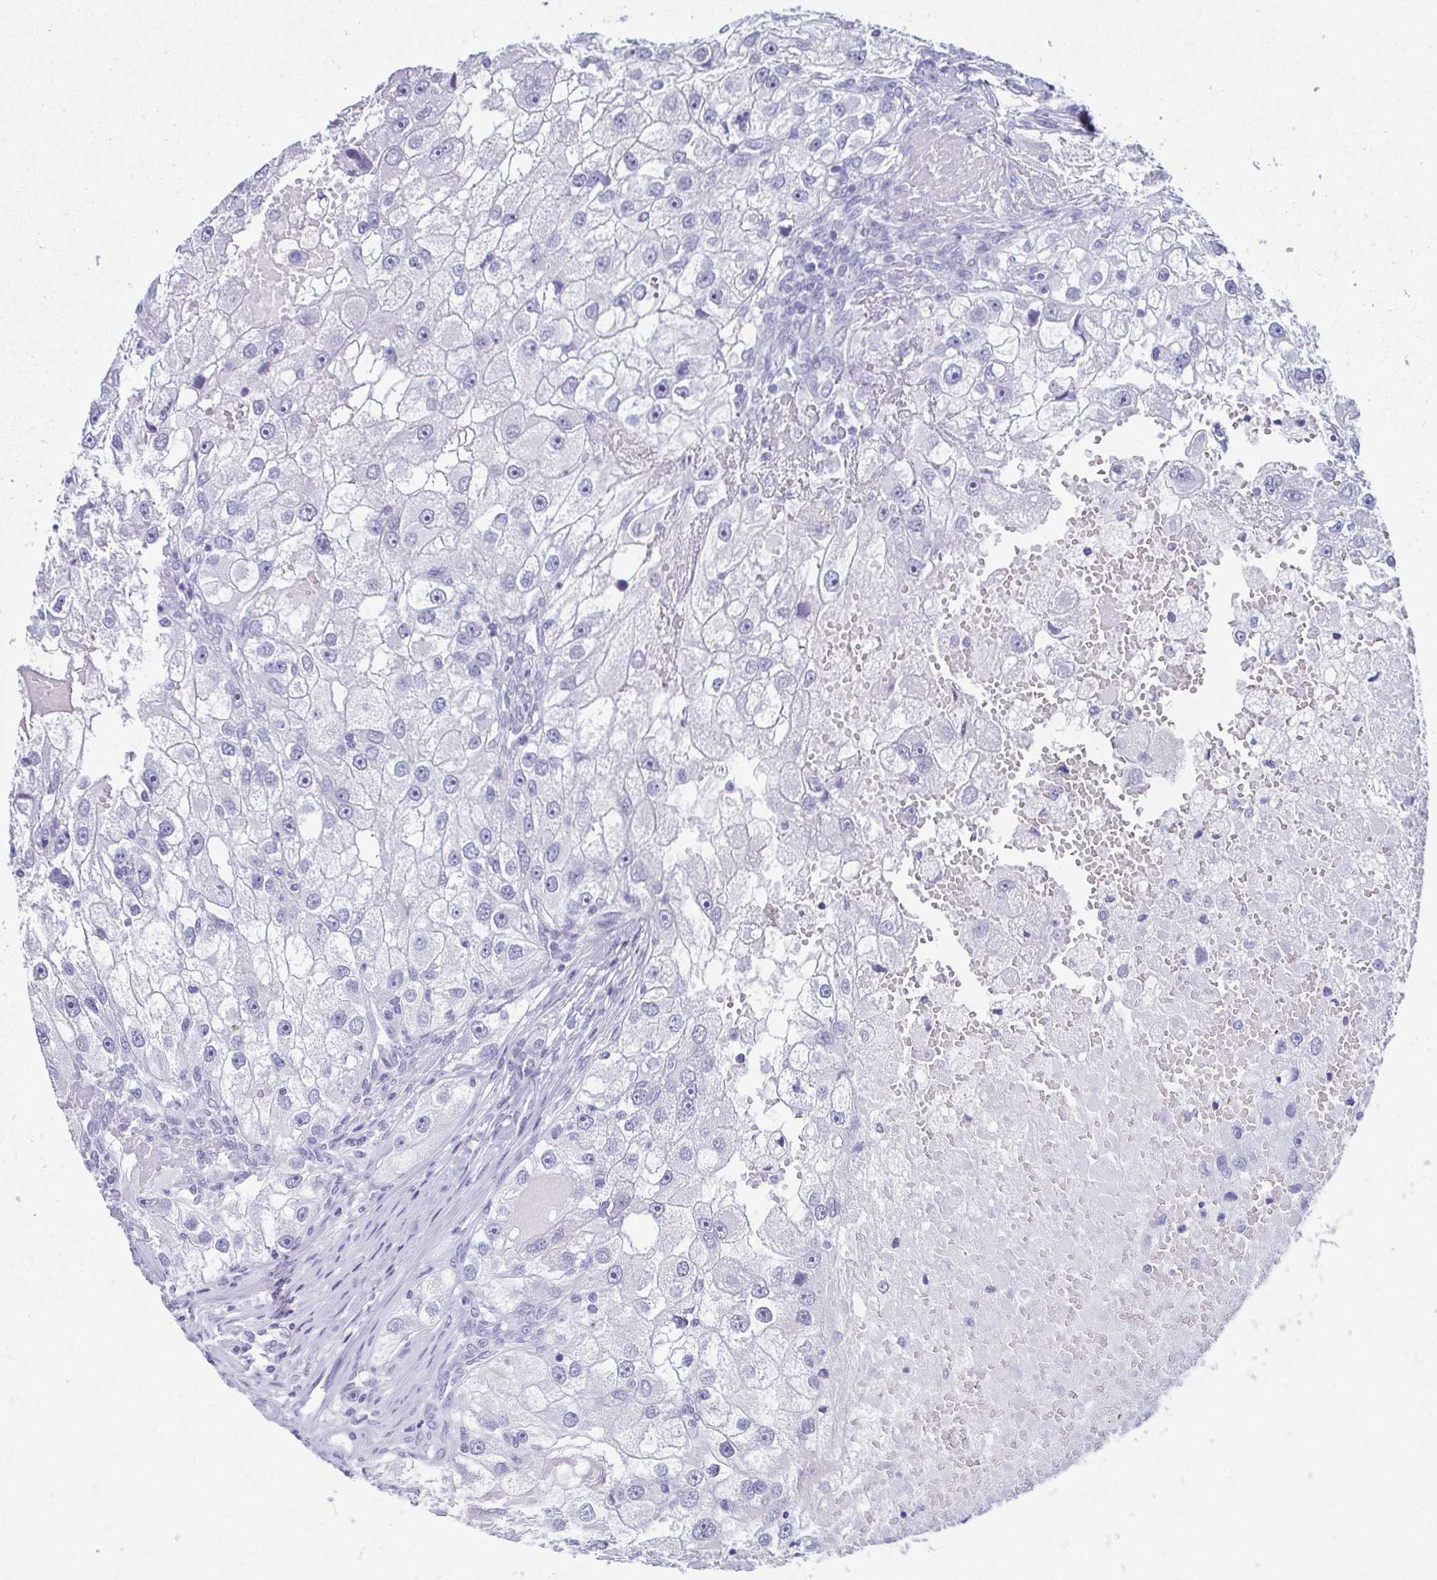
{"staining": {"intensity": "negative", "quantity": "none", "location": "none"}, "tissue": "renal cancer", "cell_type": "Tumor cells", "image_type": "cancer", "snomed": [{"axis": "morphology", "description": "Adenocarcinoma, NOS"}, {"axis": "topography", "description": "Kidney"}], "caption": "Photomicrograph shows no protein positivity in tumor cells of renal cancer (adenocarcinoma) tissue.", "gene": "ESX1", "patient": {"sex": "male", "age": 63}}